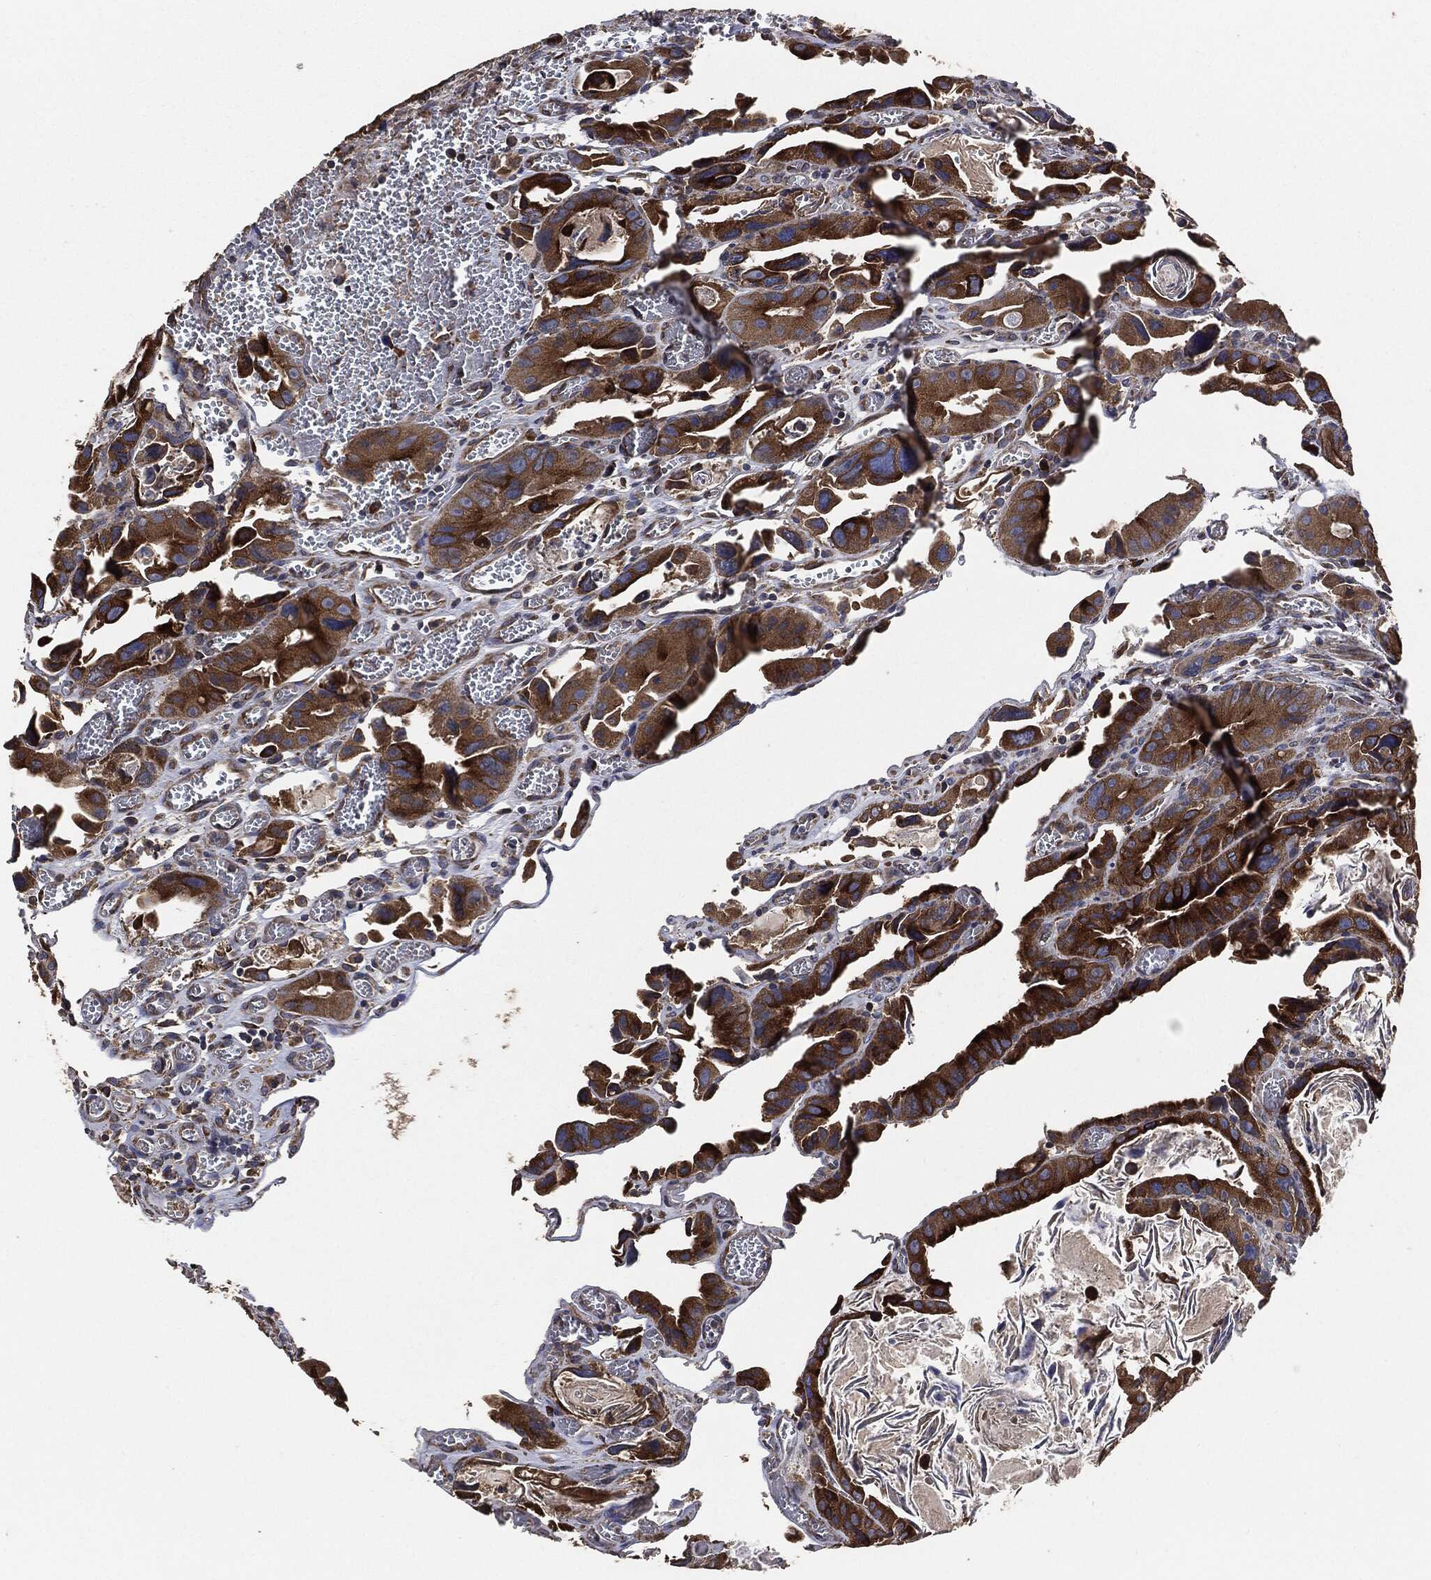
{"staining": {"intensity": "strong", "quantity": "25%-75%", "location": "cytoplasmic/membranous"}, "tissue": "colorectal cancer", "cell_type": "Tumor cells", "image_type": "cancer", "snomed": [{"axis": "morphology", "description": "Adenocarcinoma, NOS"}, {"axis": "topography", "description": "Rectum"}], "caption": "Protein analysis of colorectal cancer tissue exhibits strong cytoplasmic/membranous positivity in approximately 25%-75% of tumor cells.", "gene": "STK3", "patient": {"sex": "male", "age": 64}}